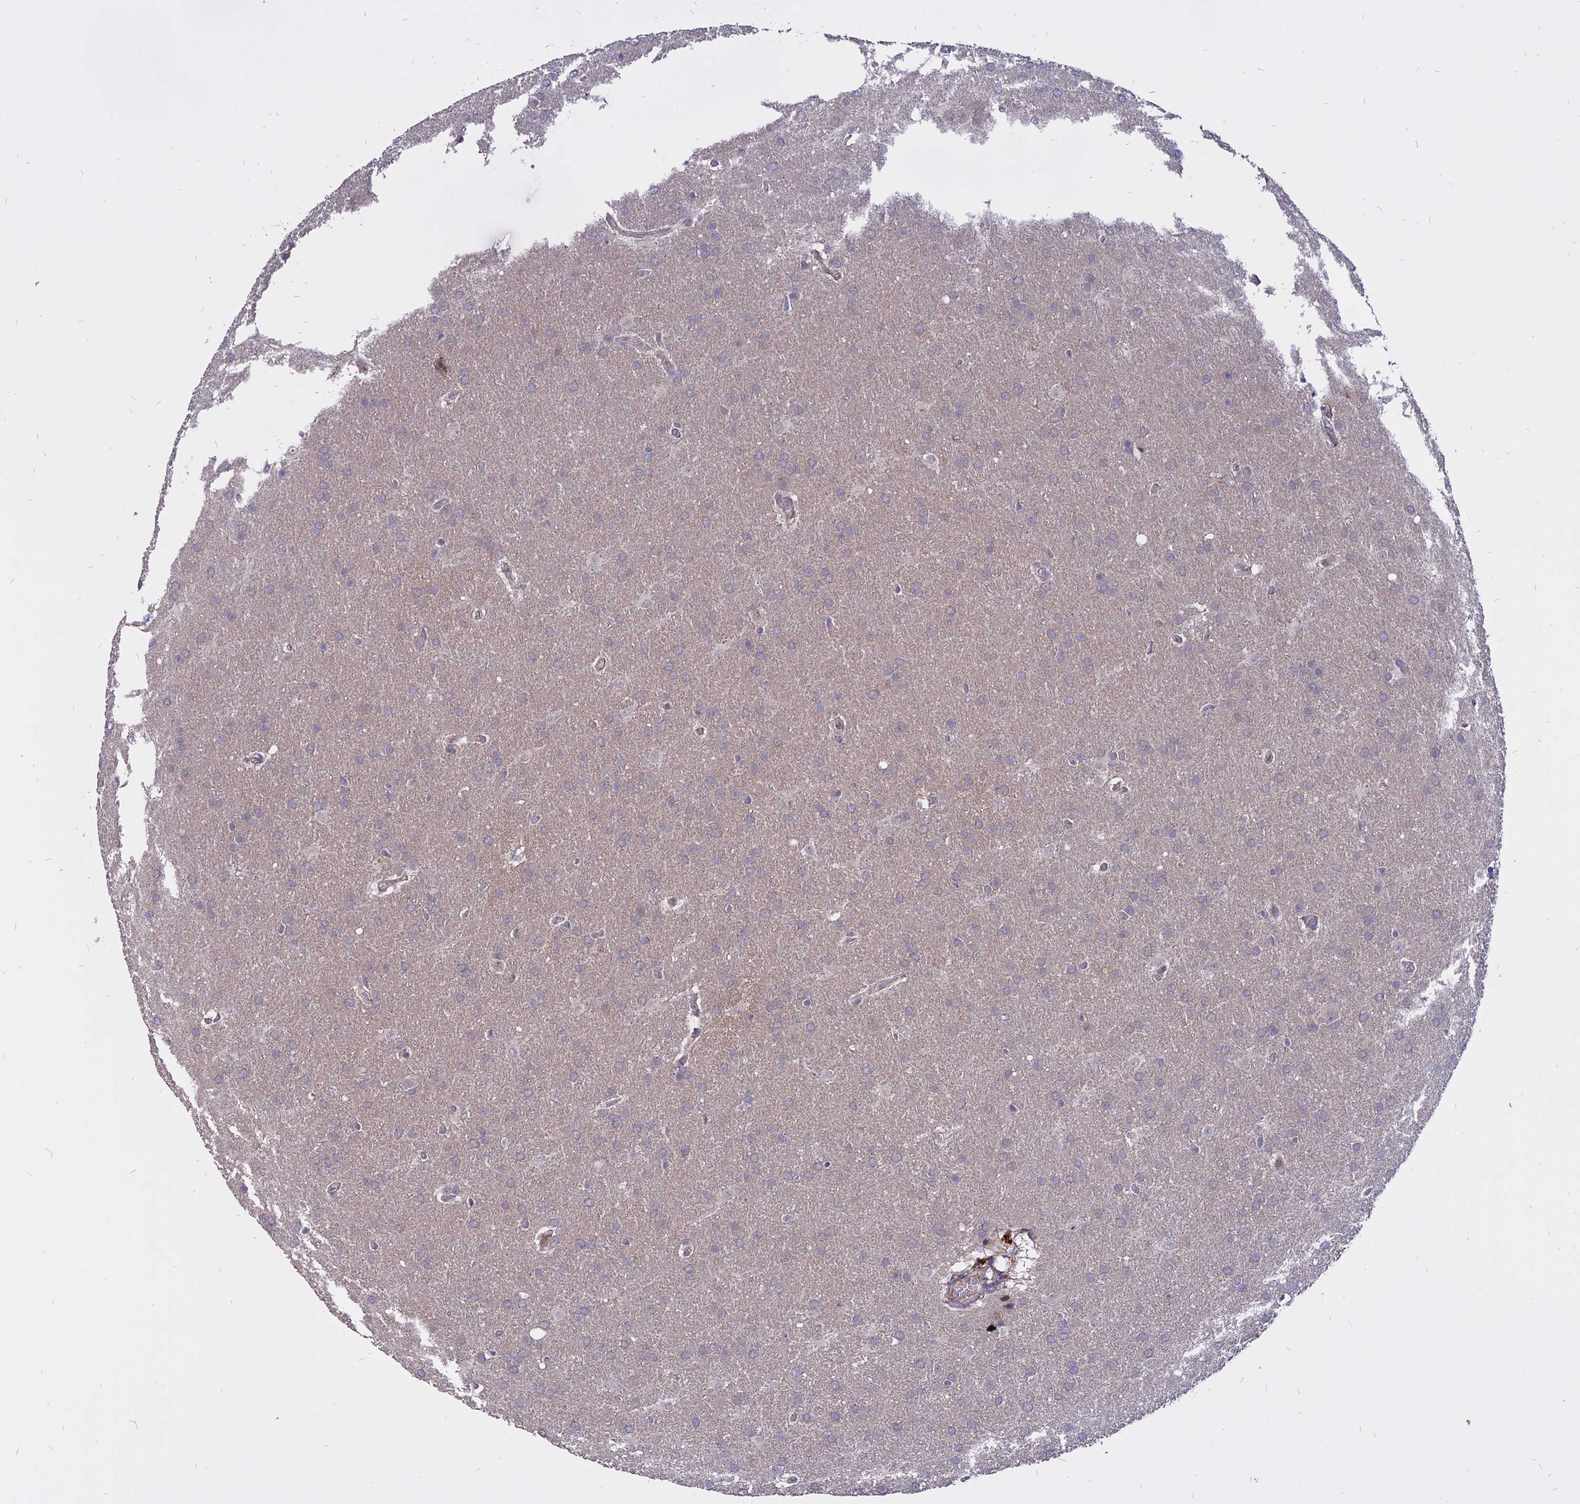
{"staining": {"intensity": "negative", "quantity": "none", "location": "none"}, "tissue": "glioma", "cell_type": "Tumor cells", "image_type": "cancer", "snomed": [{"axis": "morphology", "description": "Glioma, malignant, Low grade"}, {"axis": "topography", "description": "Brain"}], "caption": "Immunohistochemistry (IHC) image of neoplastic tissue: human malignant low-grade glioma stained with DAB (3,3'-diaminobenzidine) shows no significant protein expression in tumor cells. Brightfield microscopy of IHC stained with DAB (brown) and hematoxylin (blue), captured at high magnification.", "gene": "TMEM263", "patient": {"sex": "female", "age": 32}}